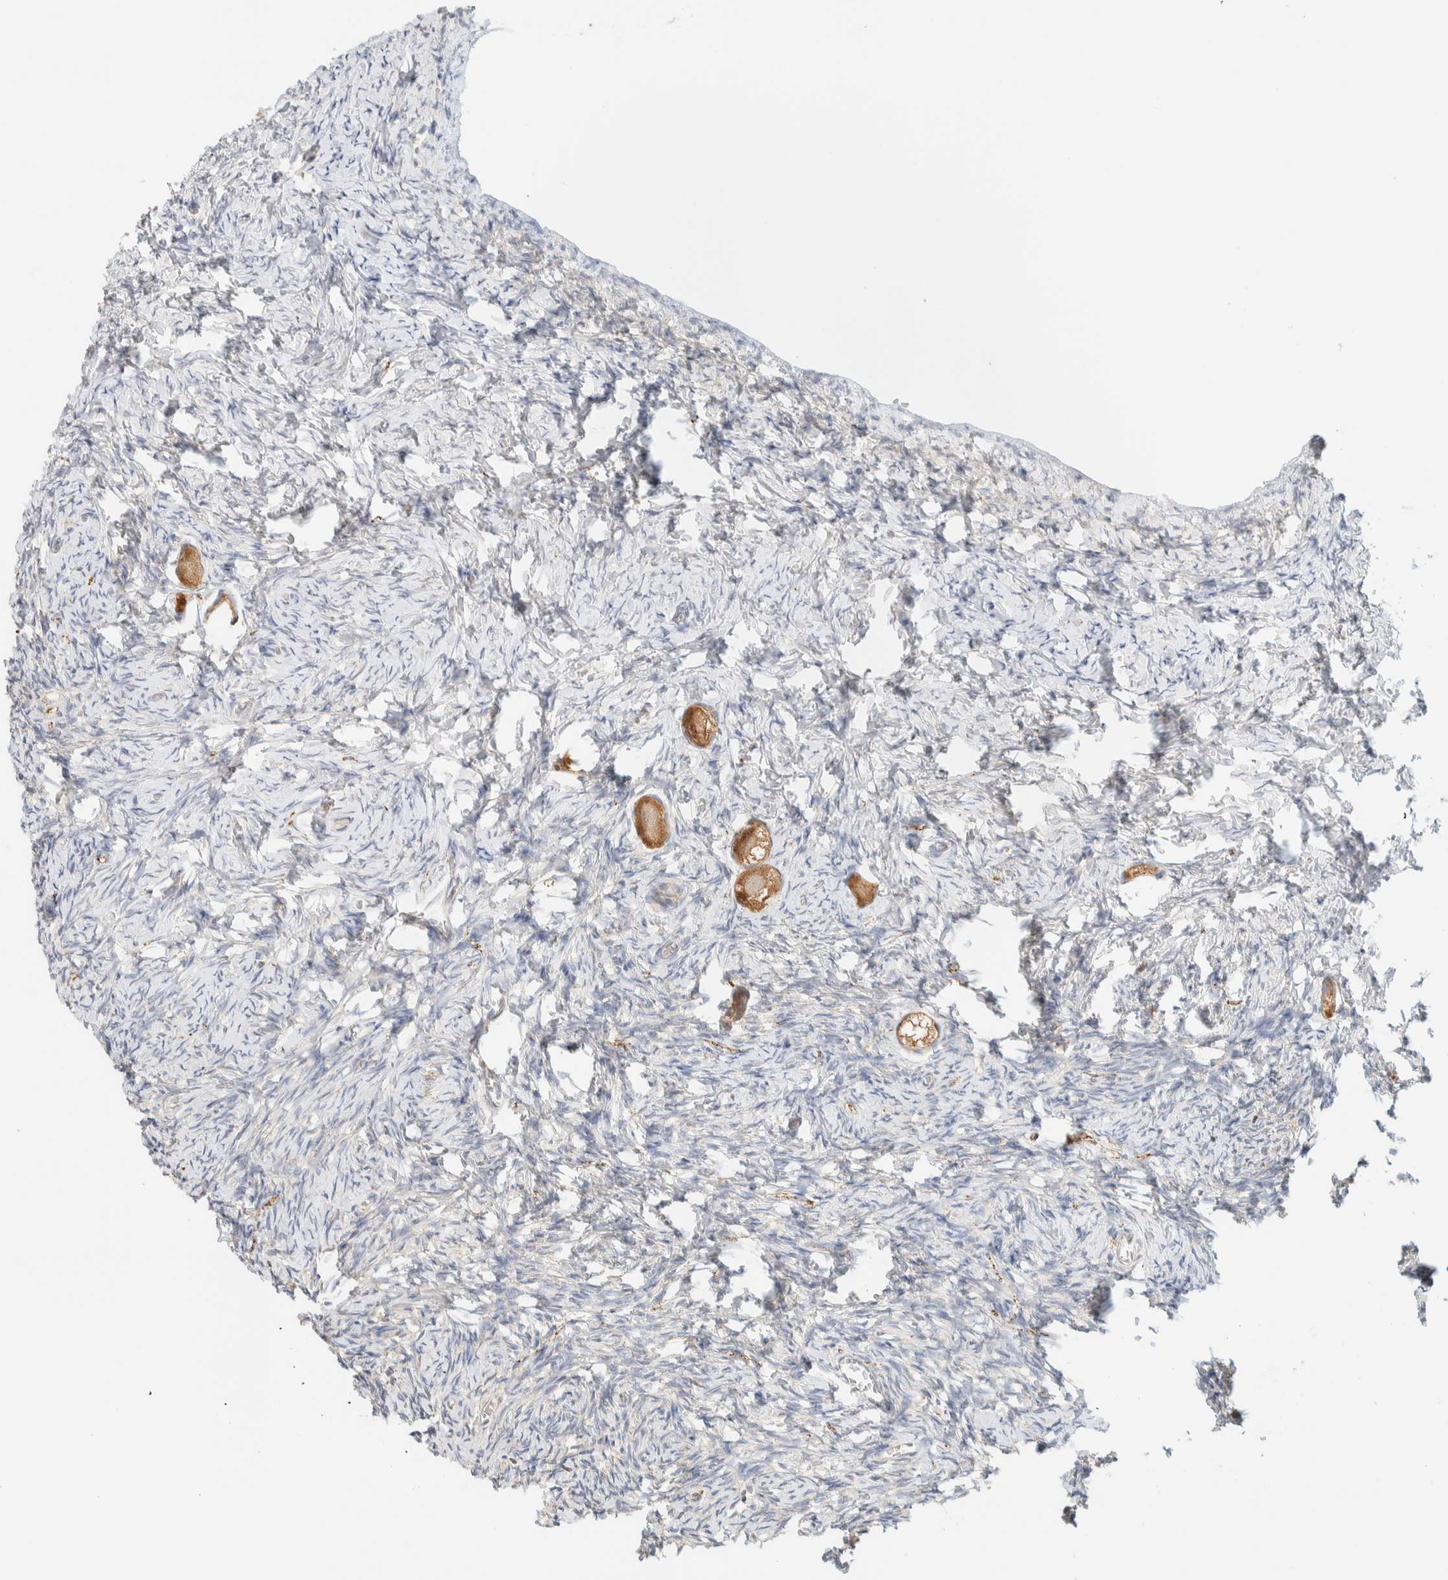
{"staining": {"intensity": "moderate", "quantity": ">75%", "location": "cytoplasmic/membranous"}, "tissue": "ovary", "cell_type": "Follicle cells", "image_type": "normal", "snomed": [{"axis": "morphology", "description": "Normal tissue, NOS"}, {"axis": "topography", "description": "Ovary"}], "caption": "Protein expression analysis of unremarkable ovary reveals moderate cytoplasmic/membranous positivity in about >75% of follicle cells. (brown staining indicates protein expression, while blue staining denotes nuclei).", "gene": "TBC1D8B", "patient": {"sex": "female", "age": 27}}